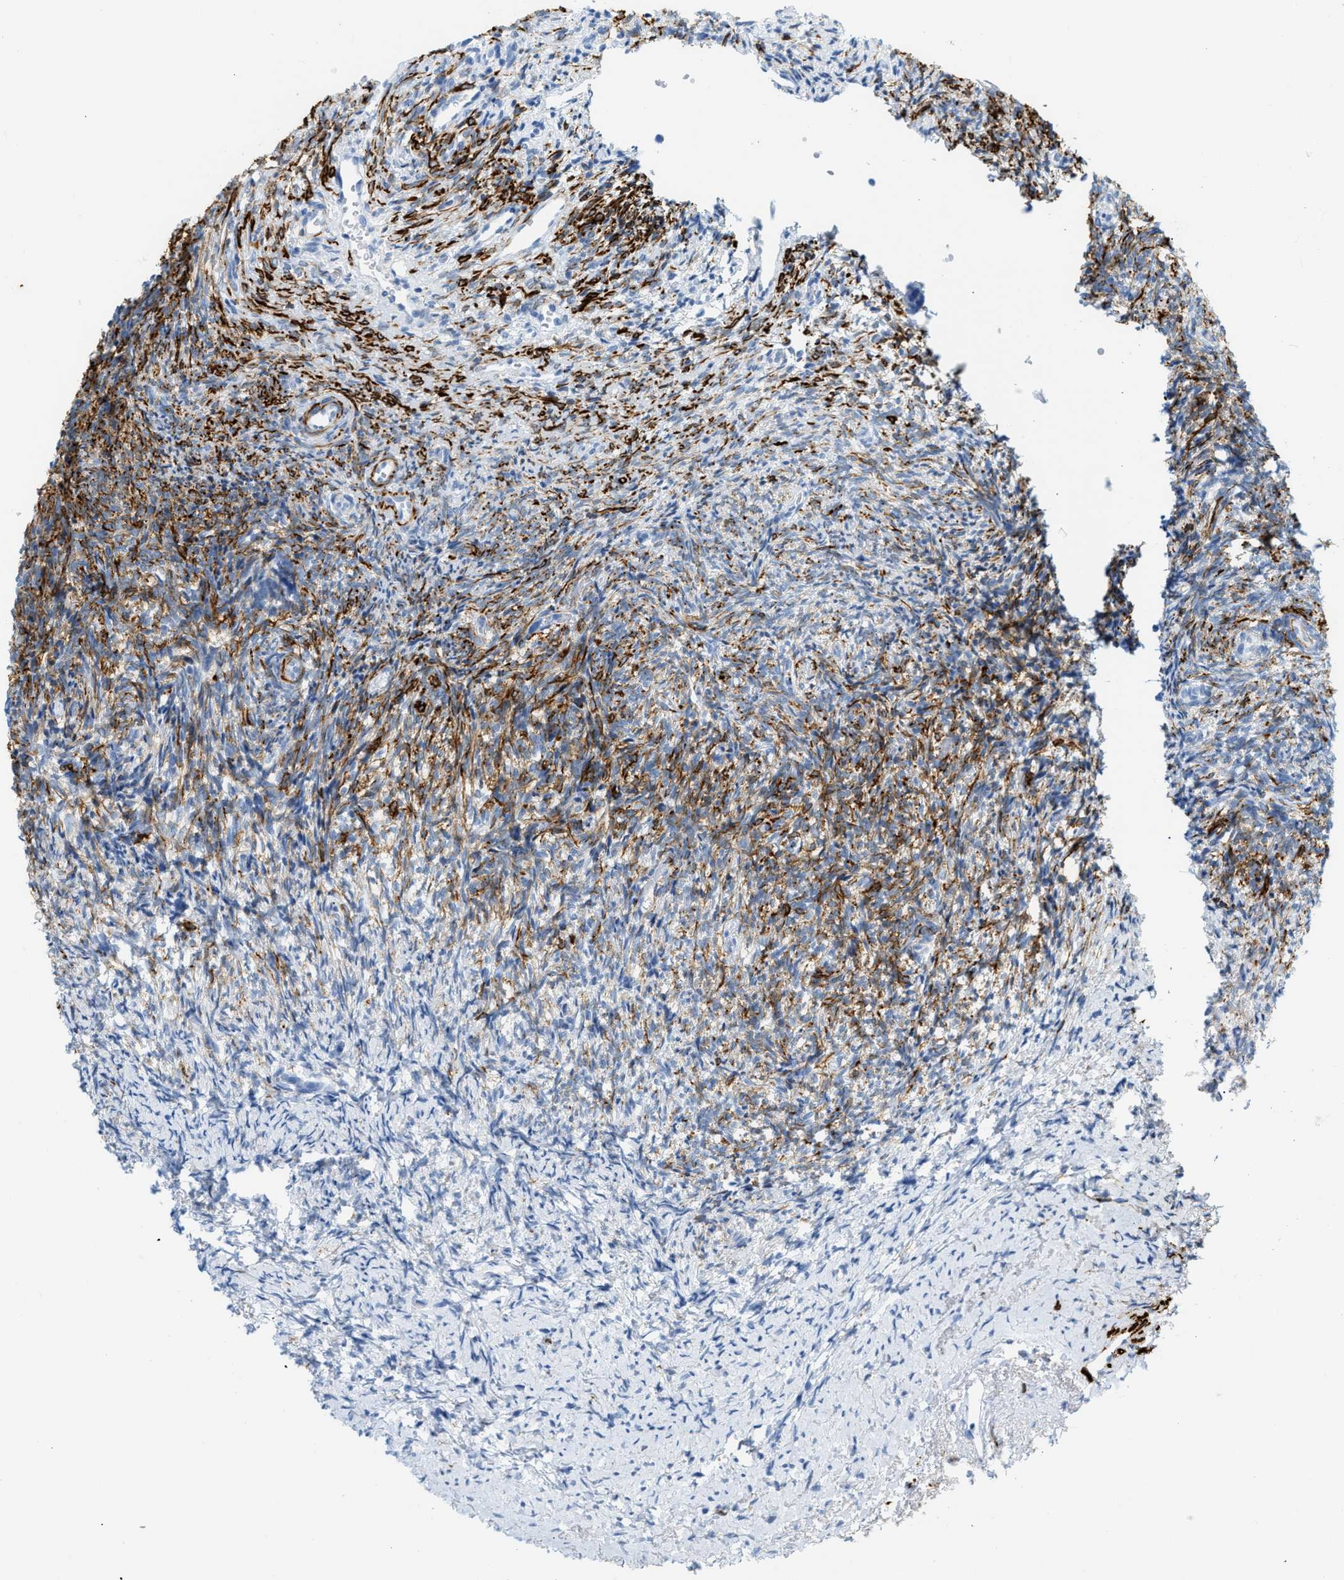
{"staining": {"intensity": "negative", "quantity": "none", "location": "none"}, "tissue": "ovary", "cell_type": "Follicle cells", "image_type": "normal", "snomed": [{"axis": "morphology", "description": "Normal tissue, NOS"}, {"axis": "topography", "description": "Ovary"}], "caption": "High power microscopy micrograph of an IHC micrograph of normal ovary, revealing no significant expression in follicle cells. (DAB immunohistochemistry (IHC) visualized using brightfield microscopy, high magnification).", "gene": "DES", "patient": {"sex": "female", "age": 41}}